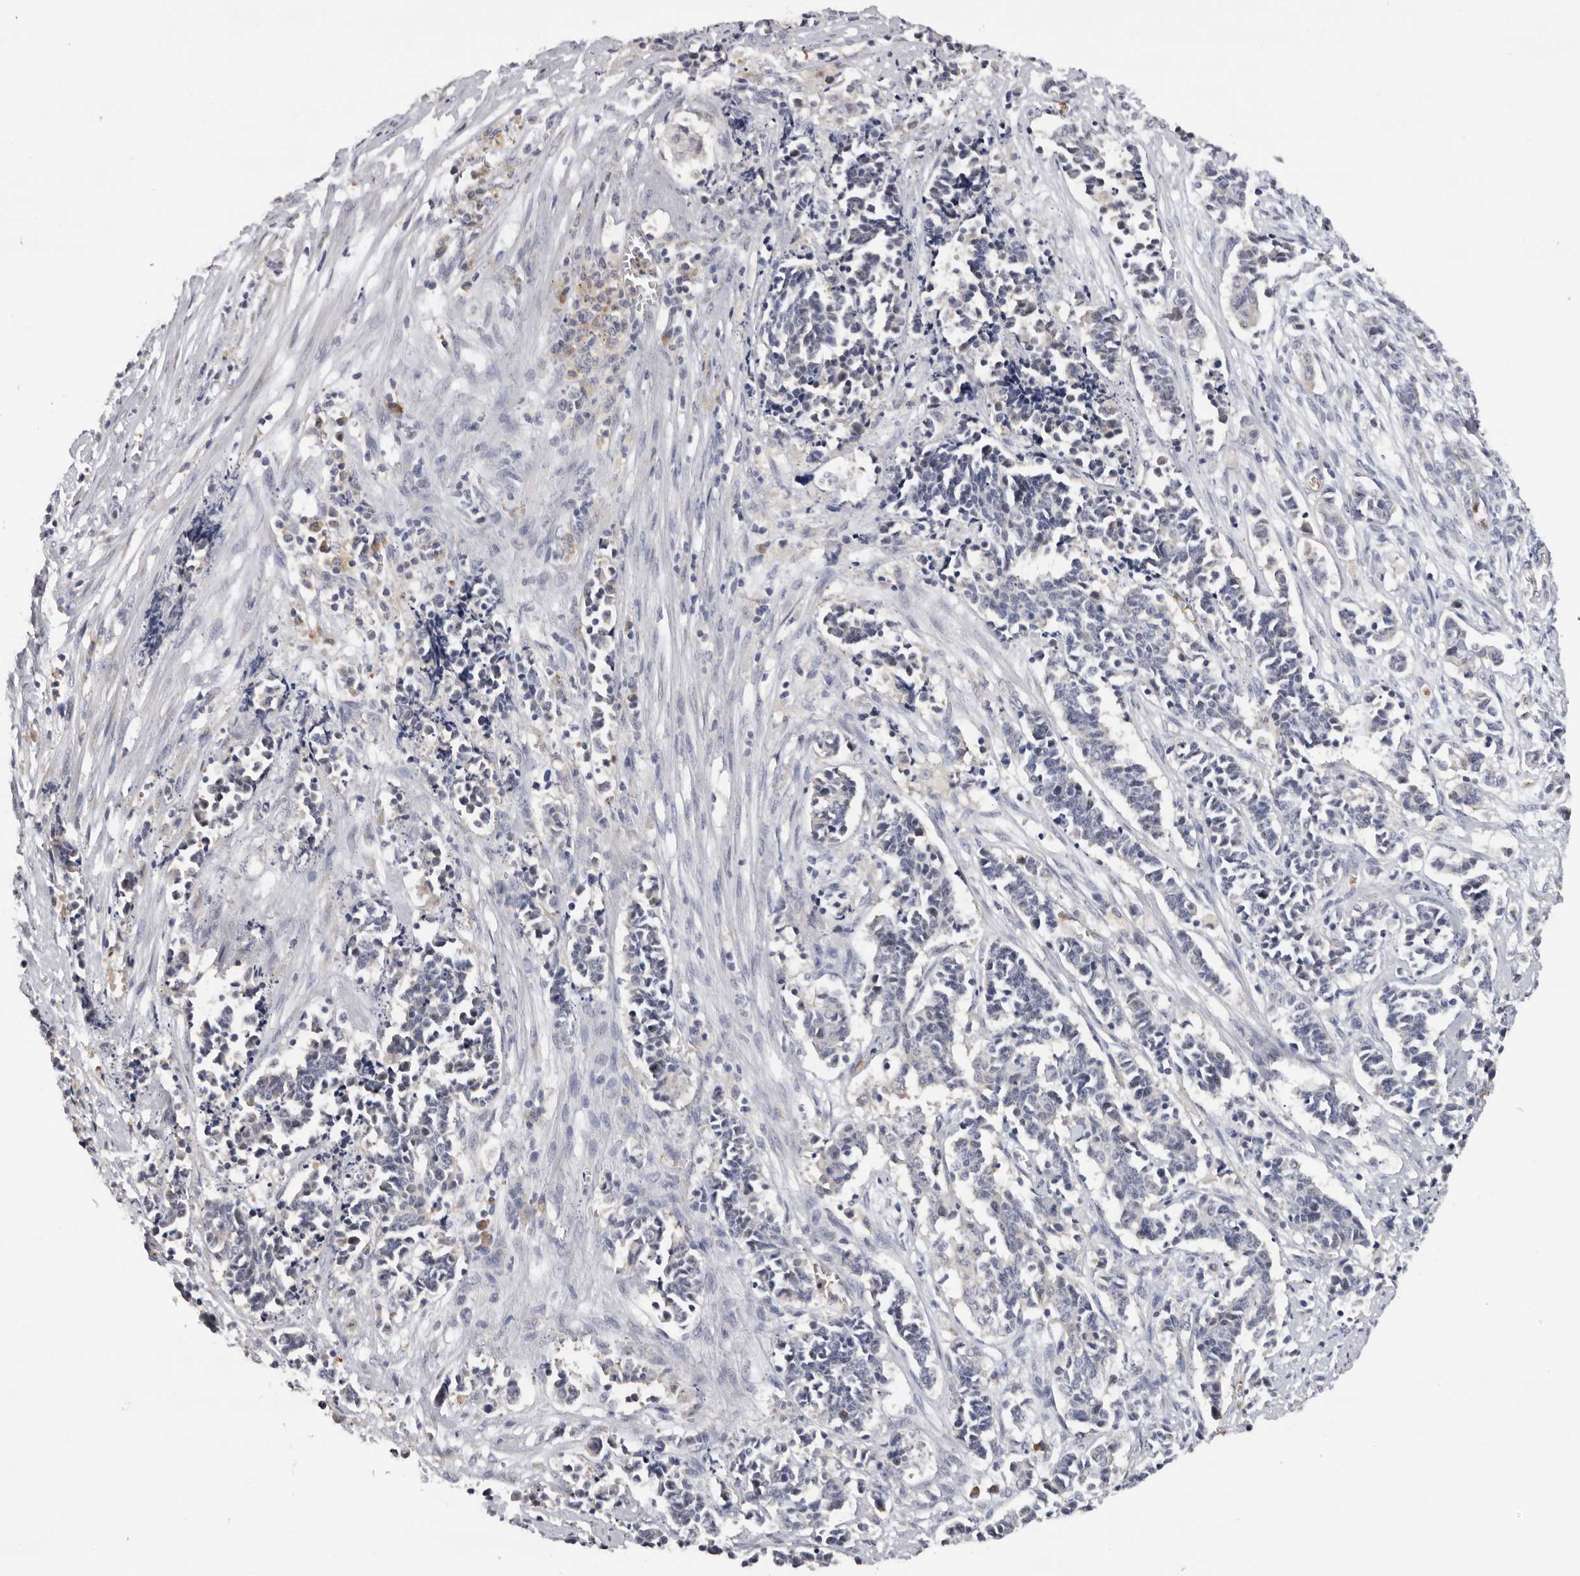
{"staining": {"intensity": "negative", "quantity": "none", "location": "none"}, "tissue": "cervical cancer", "cell_type": "Tumor cells", "image_type": "cancer", "snomed": [{"axis": "morphology", "description": "Normal tissue, NOS"}, {"axis": "morphology", "description": "Squamous cell carcinoma, NOS"}, {"axis": "topography", "description": "Cervix"}], "caption": "Tumor cells are negative for protein expression in human cervical cancer.", "gene": "KIF2B", "patient": {"sex": "female", "age": 35}}